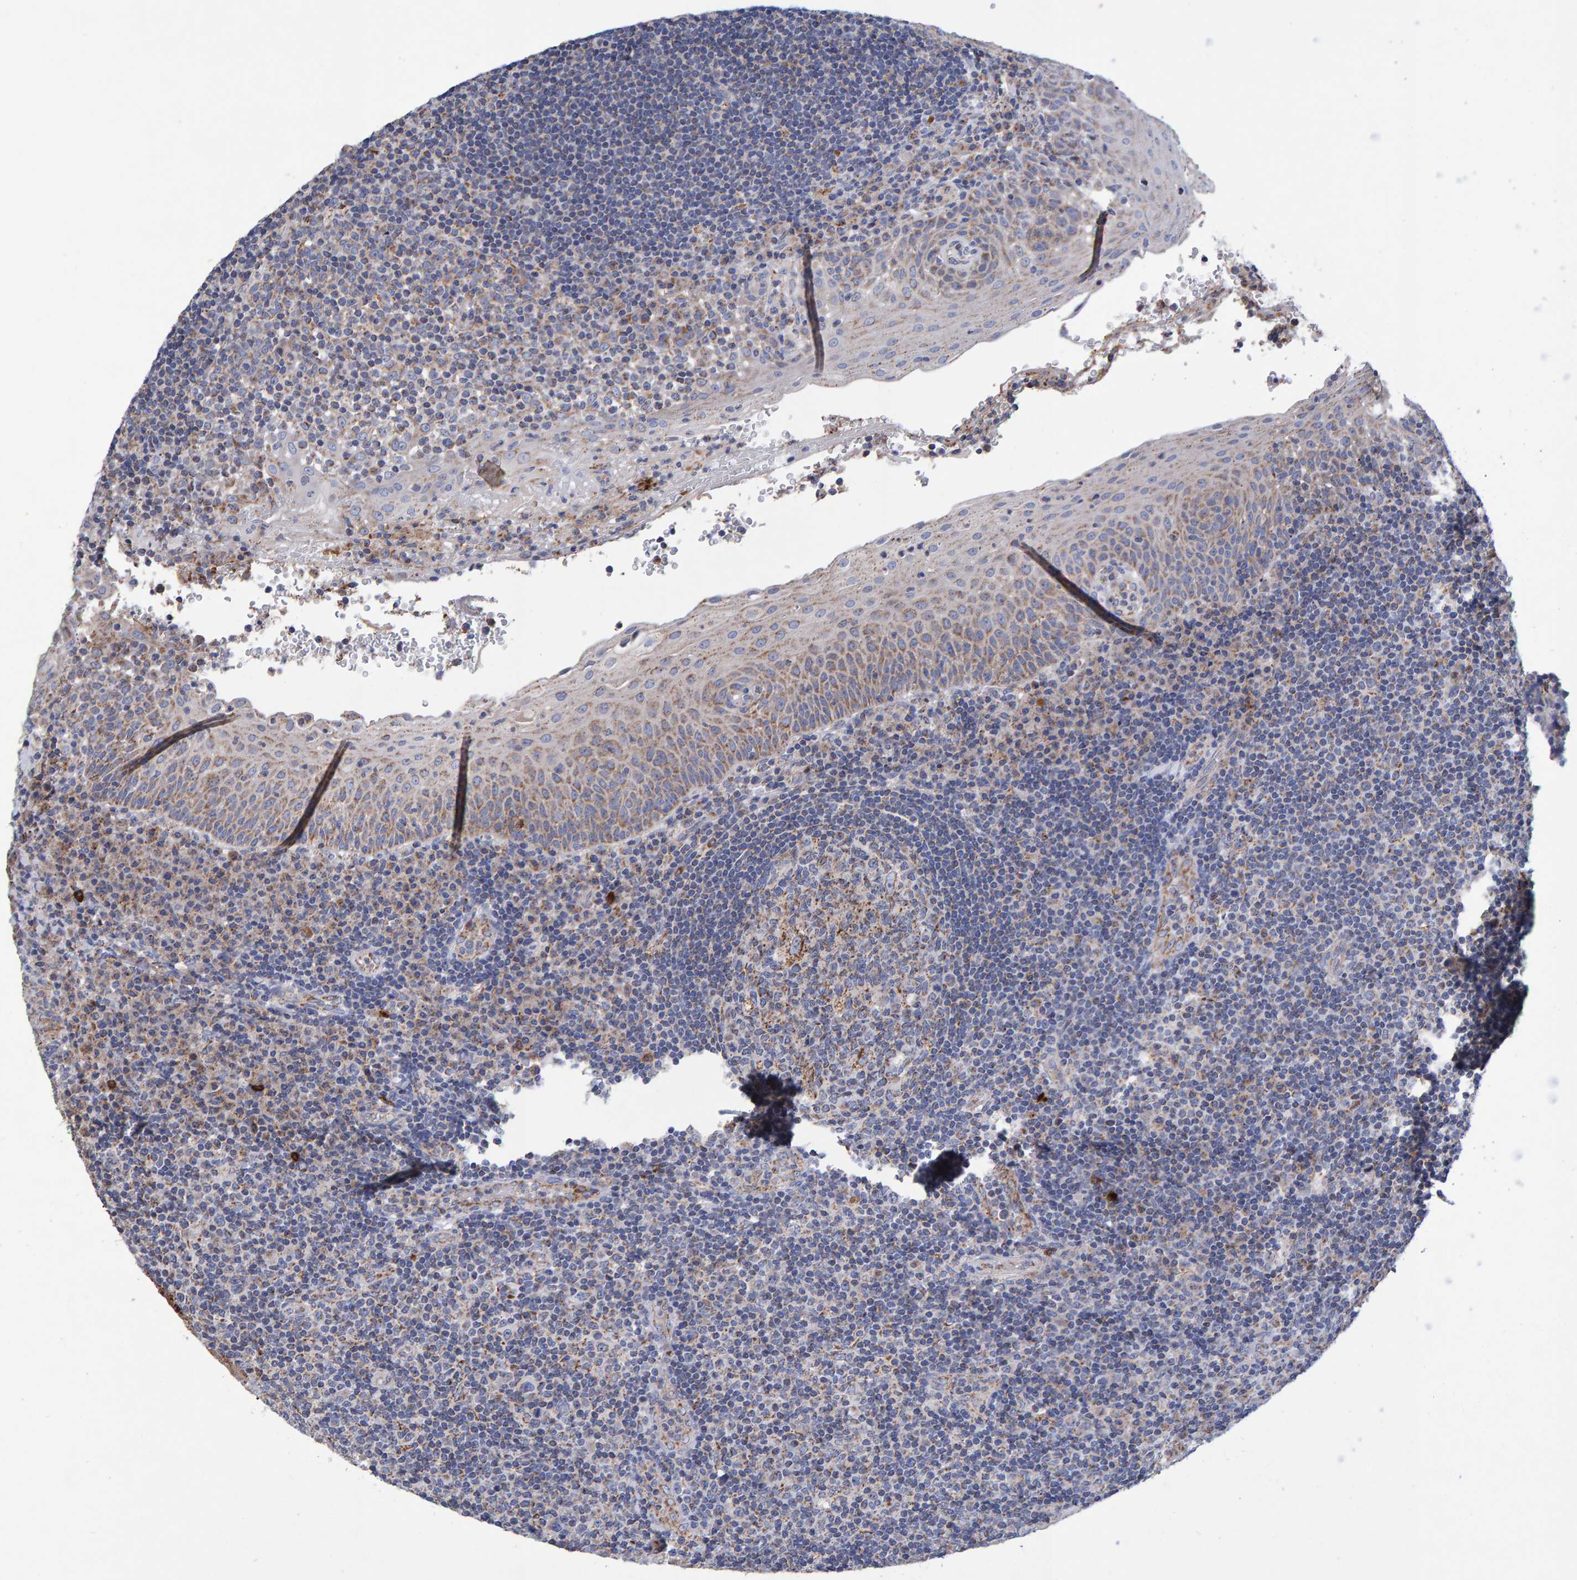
{"staining": {"intensity": "moderate", "quantity": "25%-75%", "location": "cytoplasmic/membranous"}, "tissue": "tonsil", "cell_type": "Germinal center cells", "image_type": "normal", "snomed": [{"axis": "morphology", "description": "Normal tissue, NOS"}, {"axis": "topography", "description": "Tonsil"}], "caption": "The immunohistochemical stain shows moderate cytoplasmic/membranous expression in germinal center cells of unremarkable tonsil. Using DAB (brown) and hematoxylin (blue) stains, captured at high magnification using brightfield microscopy.", "gene": "EFR3A", "patient": {"sex": "female", "age": 40}}